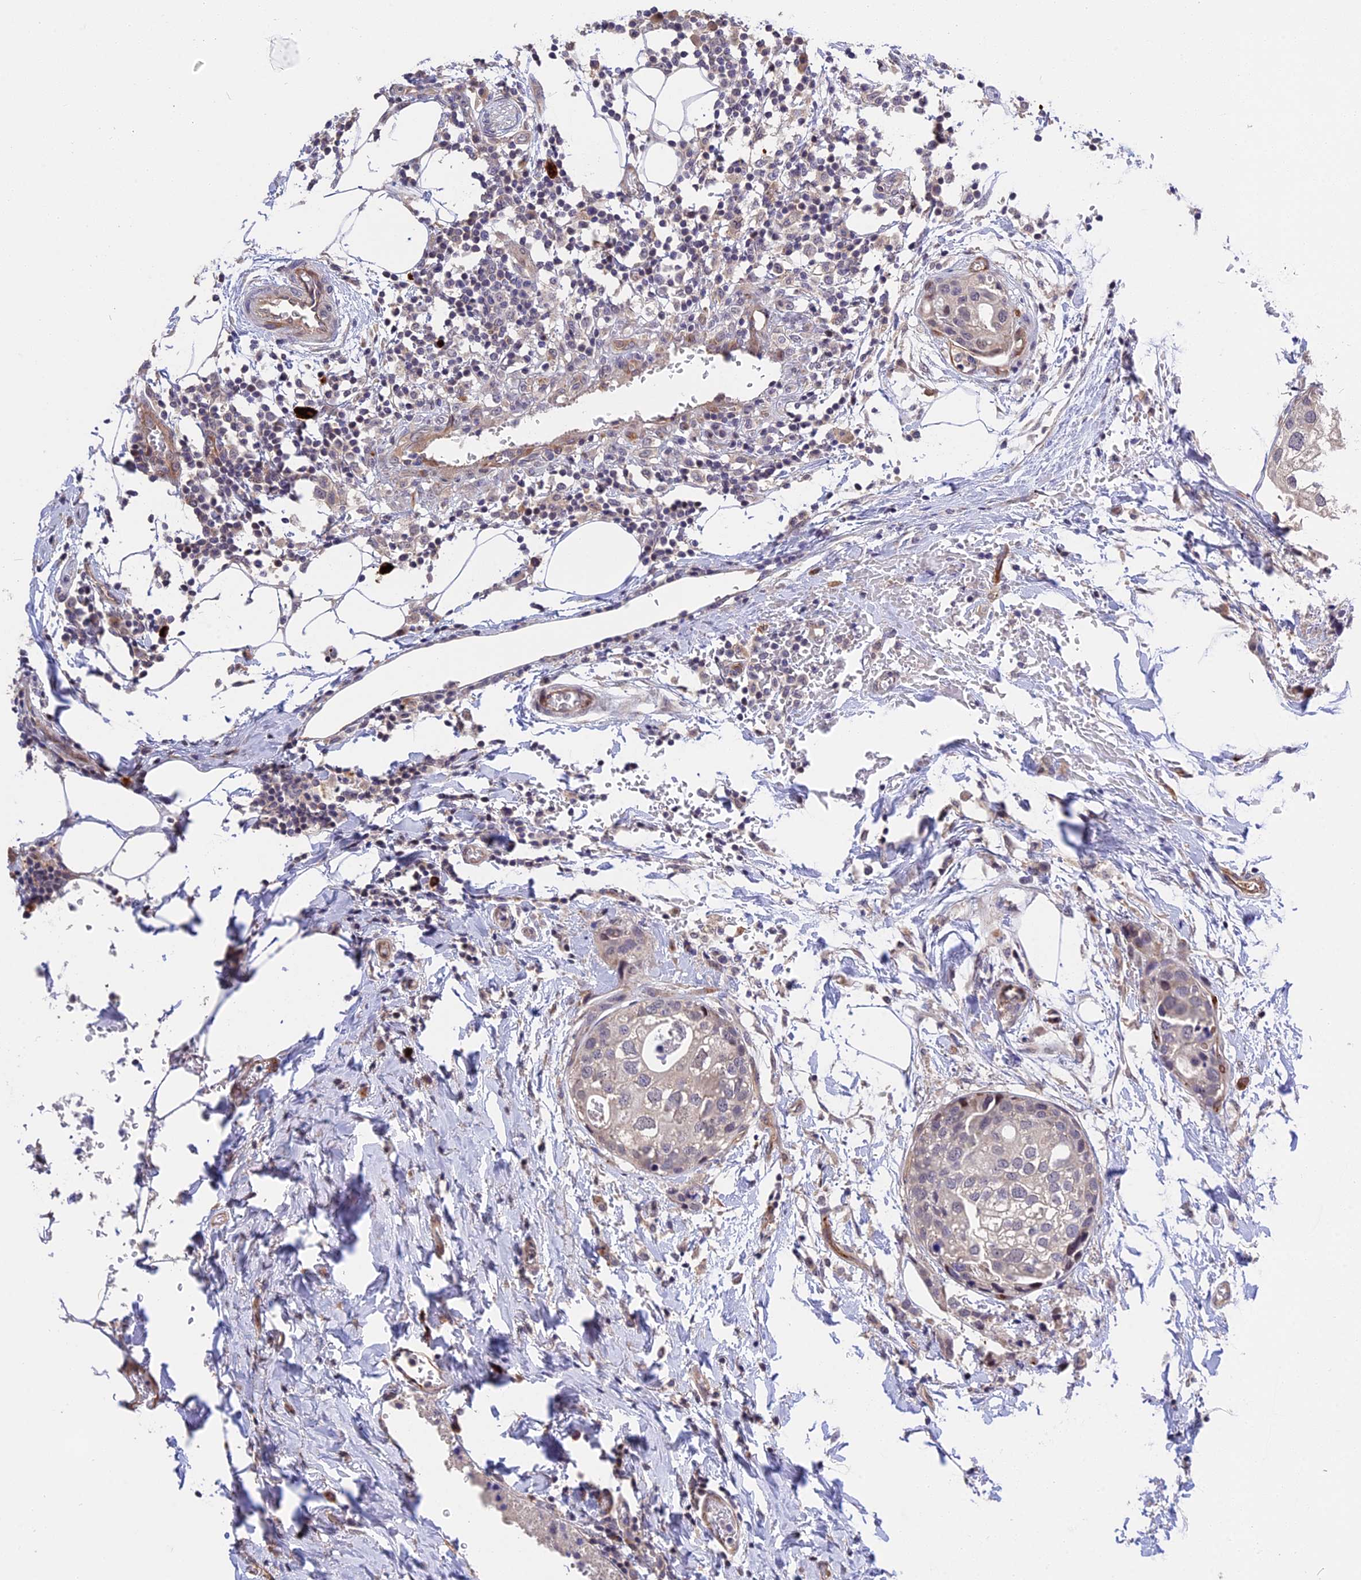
{"staining": {"intensity": "negative", "quantity": "none", "location": "none"}, "tissue": "urothelial cancer", "cell_type": "Tumor cells", "image_type": "cancer", "snomed": [{"axis": "morphology", "description": "Urothelial carcinoma, High grade"}, {"axis": "topography", "description": "Urinary bladder"}], "caption": "Immunohistochemical staining of human urothelial carcinoma (high-grade) demonstrates no significant staining in tumor cells.", "gene": "MFSD2A", "patient": {"sex": "male", "age": 64}}